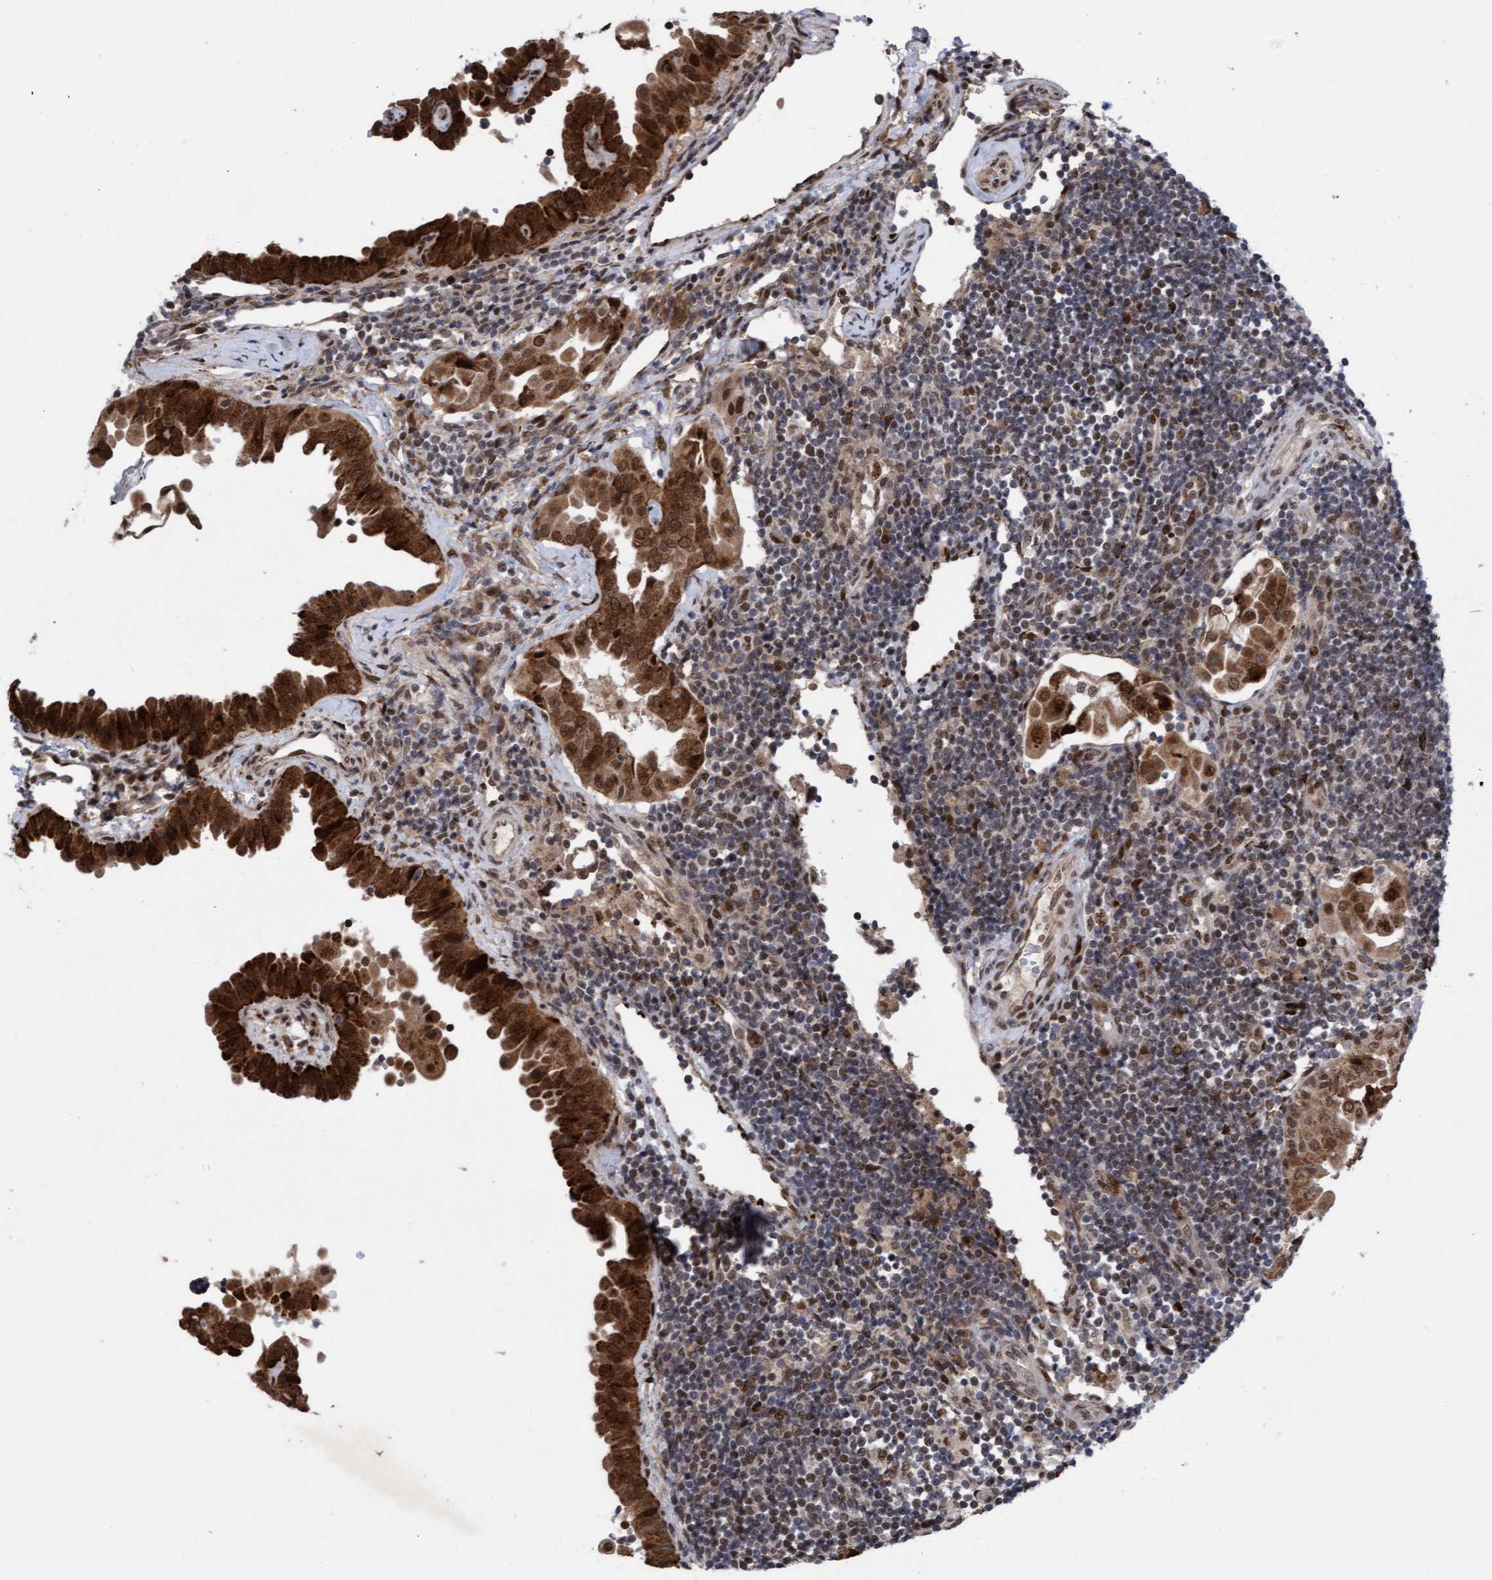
{"staining": {"intensity": "strong", "quantity": ">75%", "location": "cytoplasmic/membranous,nuclear"}, "tissue": "thyroid cancer", "cell_type": "Tumor cells", "image_type": "cancer", "snomed": [{"axis": "morphology", "description": "Papillary adenocarcinoma, NOS"}, {"axis": "topography", "description": "Thyroid gland"}], "caption": "Immunohistochemistry of human thyroid cancer shows high levels of strong cytoplasmic/membranous and nuclear staining in approximately >75% of tumor cells.", "gene": "TANC2", "patient": {"sex": "male", "age": 33}}